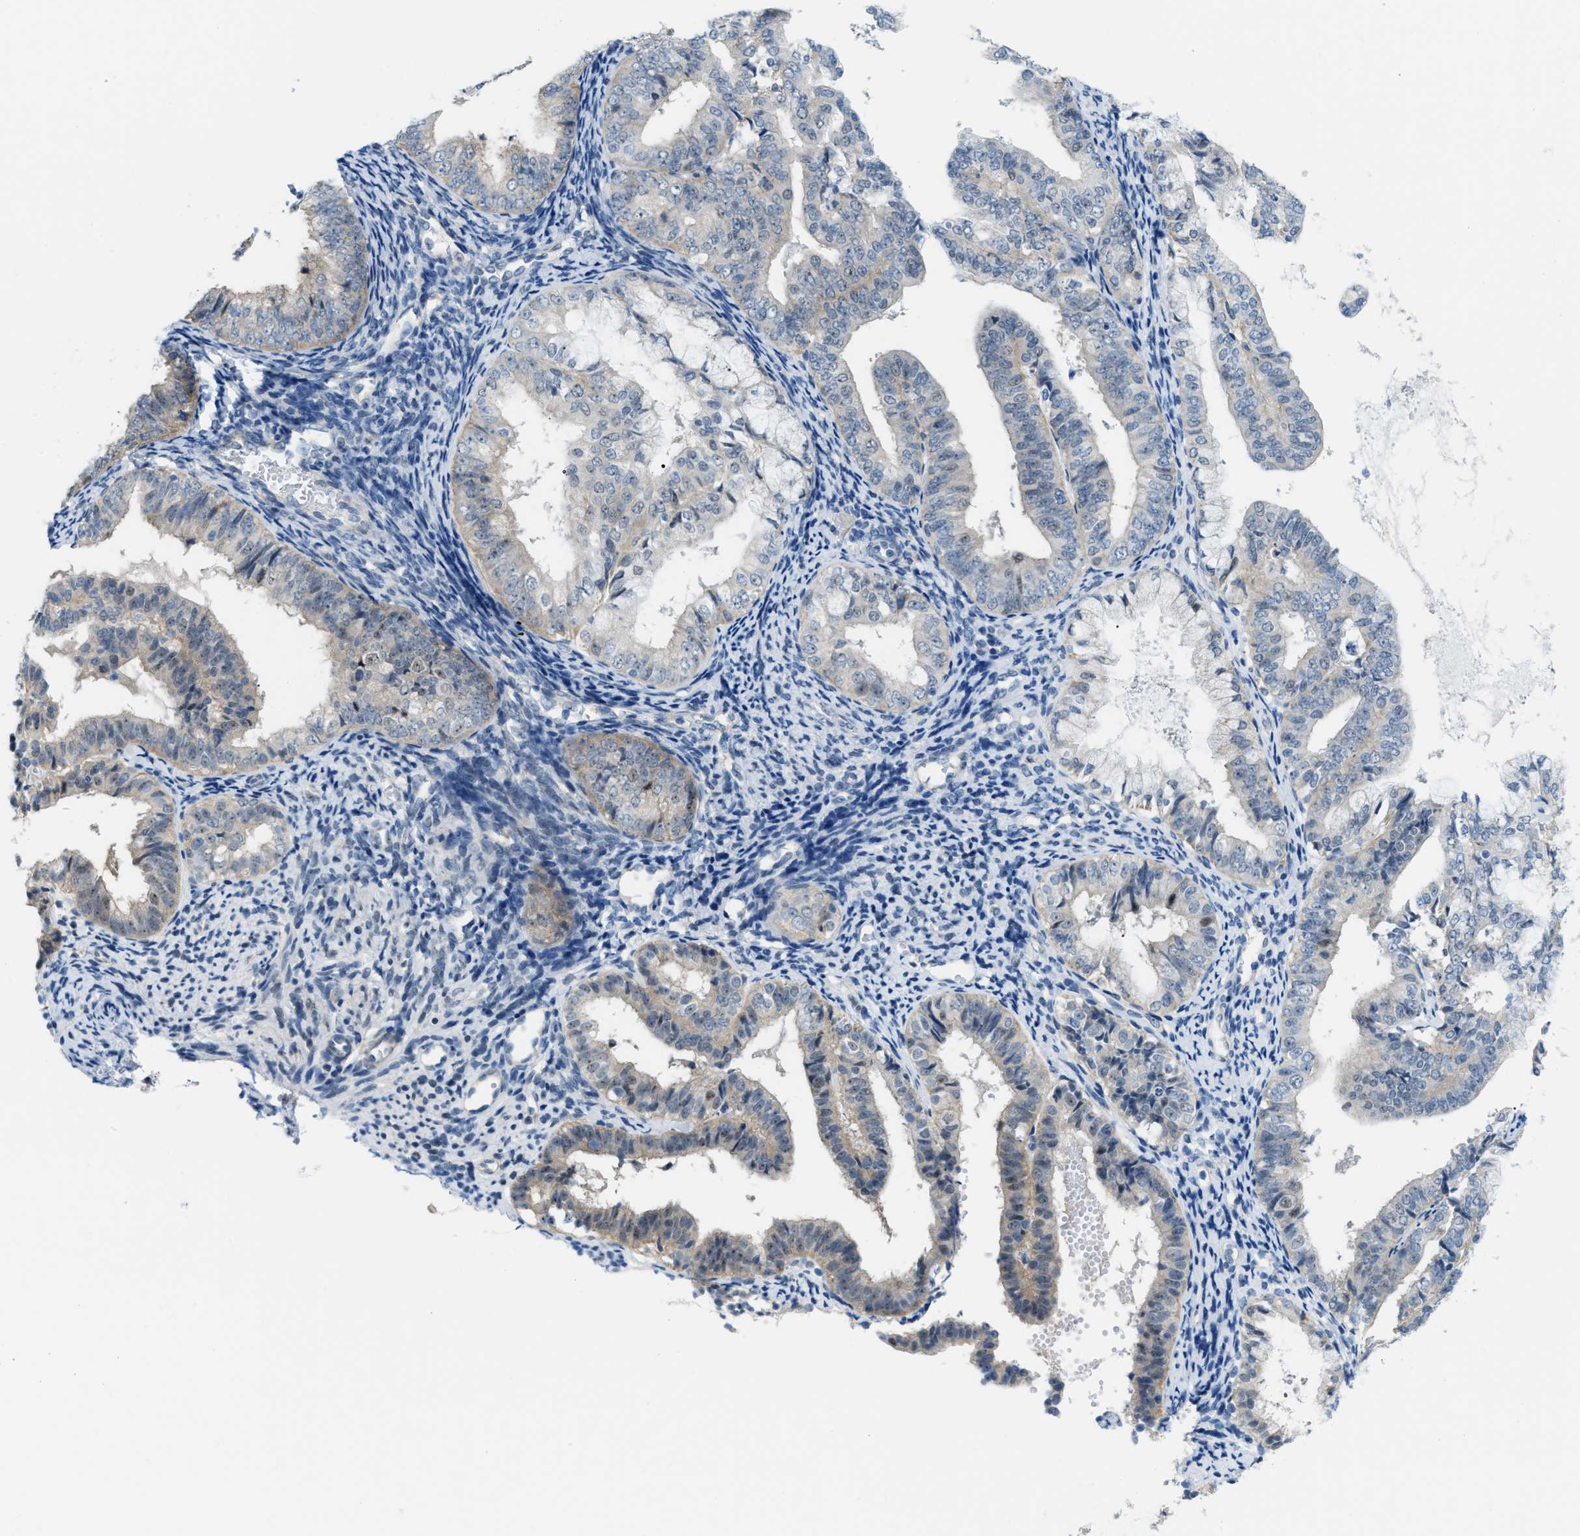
{"staining": {"intensity": "weak", "quantity": "<25%", "location": "nuclear"}, "tissue": "endometrial cancer", "cell_type": "Tumor cells", "image_type": "cancer", "snomed": [{"axis": "morphology", "description": "Adenocarcinoma, NOS"}, {"axis": "topography", "description": "Endometrium"}], "caption": "IHC micrograph of neoplastic tissue: endometrial adenocarcinoma stained with DAB displays no significant protein staining in tumor cells. The staining was performed using DAB (3,3'-diaminobenzidine) to visualize the protein expression in brown, while the nuclei were stained in blue with hematoxylin (Magnification: 20x).", "gene": "PHRF1", "patient": {"sex": "female", "age": 63}}